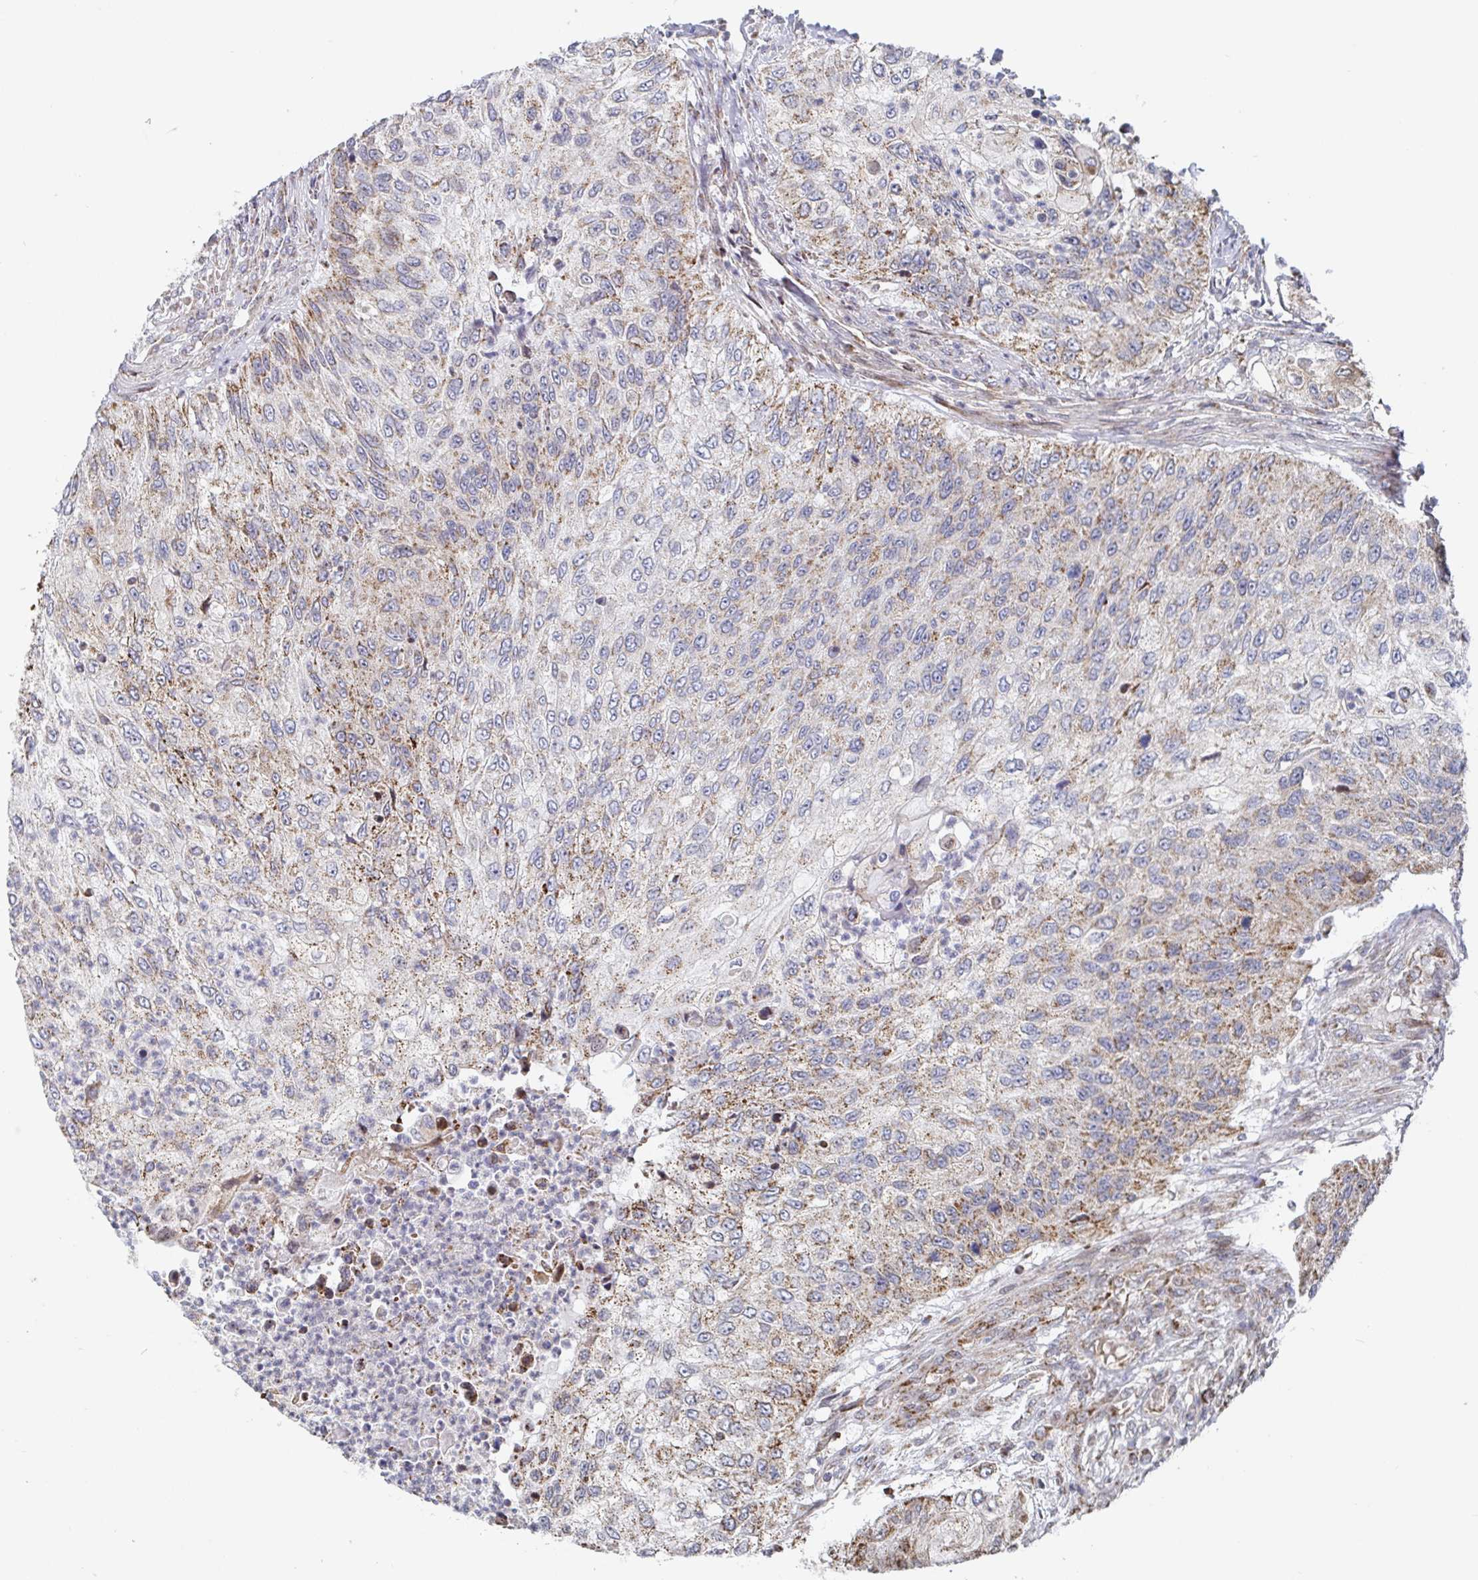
{"staining": {"intensity": "moderate", "quantity": "25%-75%", "location": "cytoplasmic/membranous"}, "tissue": "urothelial cancer", "cell_type": "Tumor cells", "image_type": "cancer", "snomed": [{"axis": "morphology", "description": "Urothelial carcinoma, High grade"}, {"axis": "topography", "description": "Urinary bladder"}], "caption": "An image of human high-grade urothelial carcinoma stained for a protein displays moderate cytoplasmic/membranous brown staining in tumor cells. (DAB = brown stain, brightfield microscopy at high magnification).", "gene": "STARD8", "patient": {"sex": "female", "age": 60}}